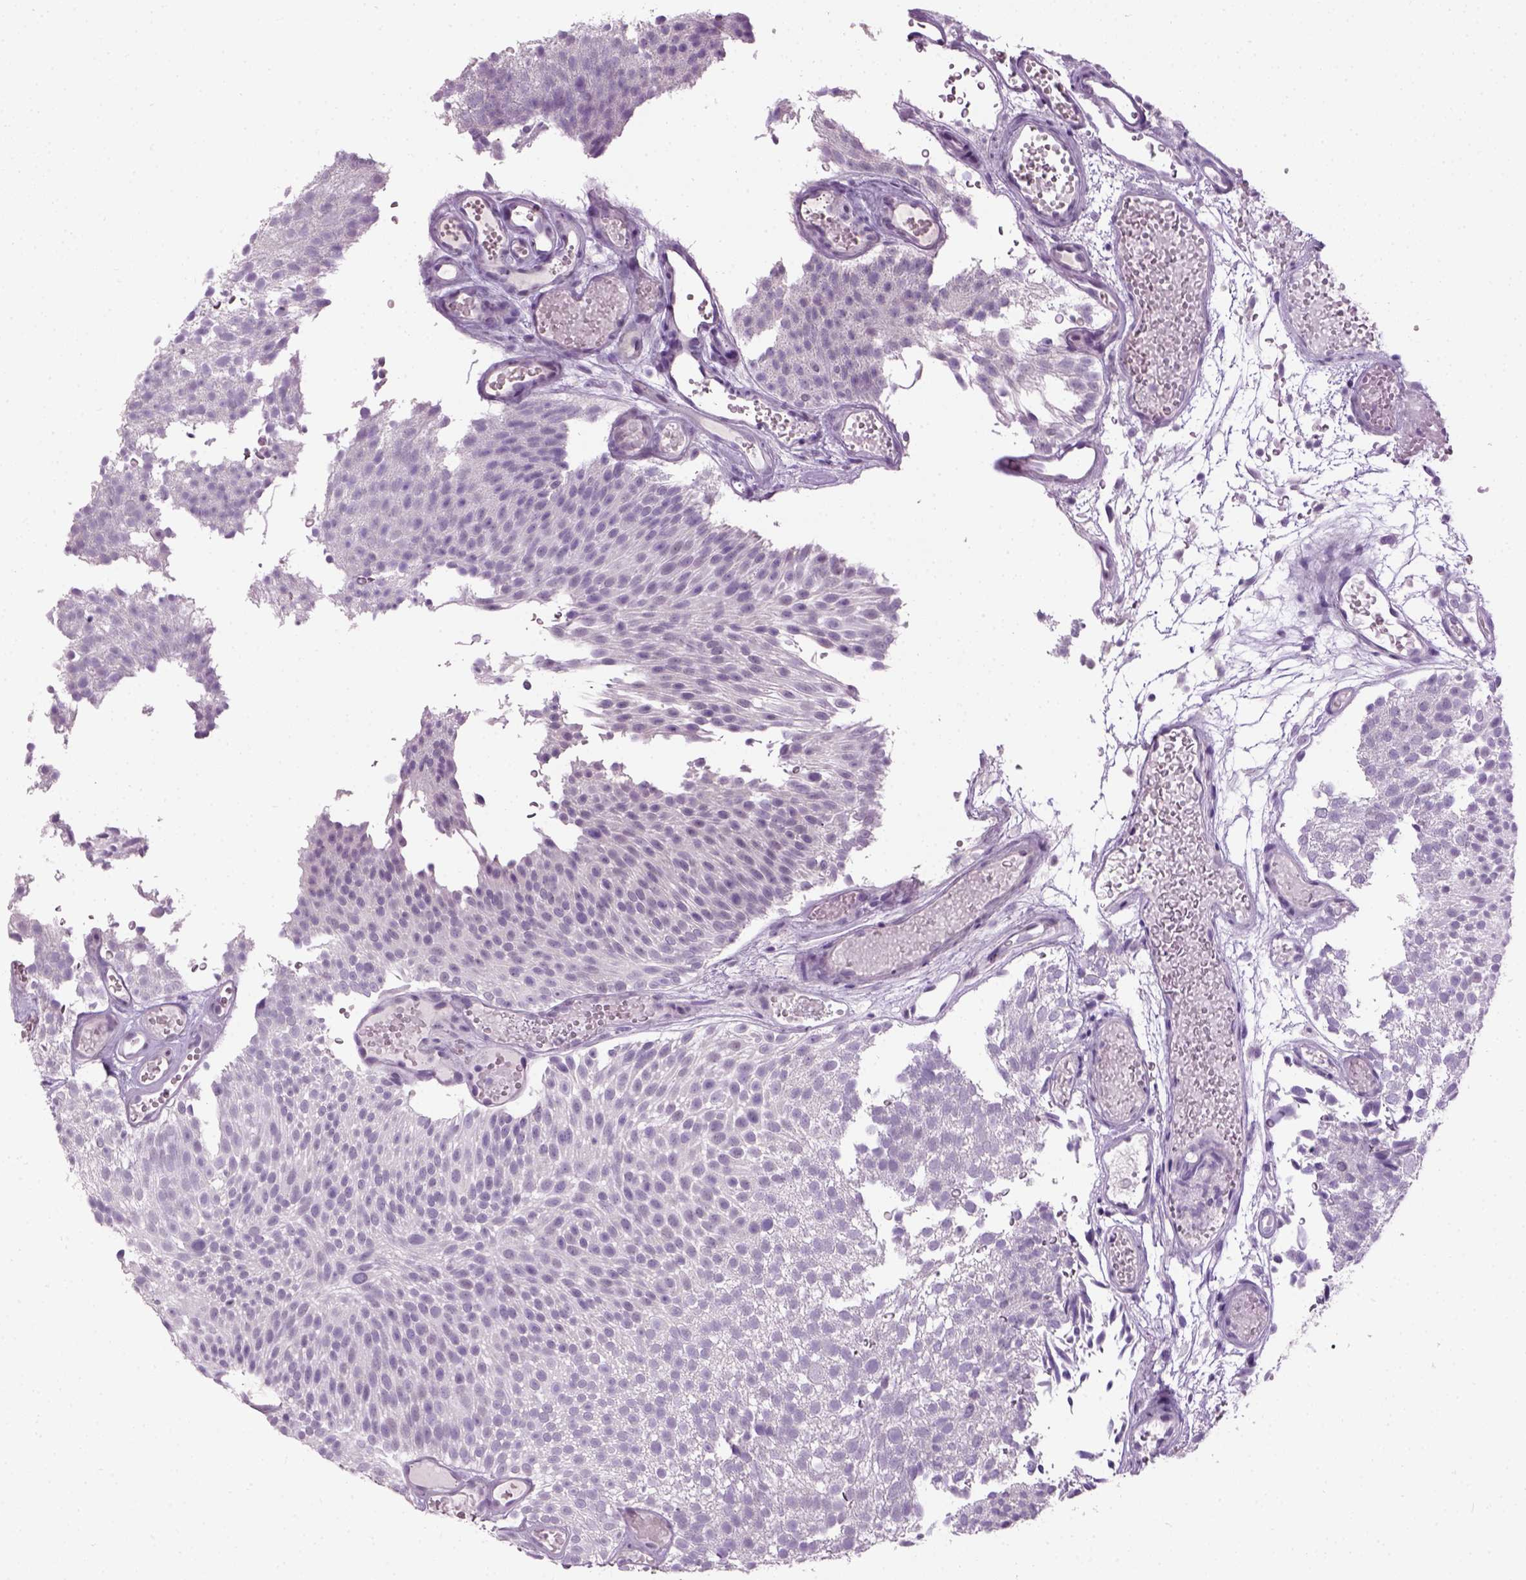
{"staining": {"intensity": "negative", "quantity": "none", "location": "none"}, "tissue": "urothelial cancer", "cell_type": "Tumor cells", "image_type": "cancer", "snomed": [{"axis": "morphology", "description": "Urothelial carcinoma, Low grade"}, {"axis": "topography", "description": "Urinary bladder"}], "caption": "The micrograph exhibits no significant staining in tumor cells of low-grade urothelial carcinoma.", "gene": "GABRB2", "patient": {"sex": "male", "age": 78}}